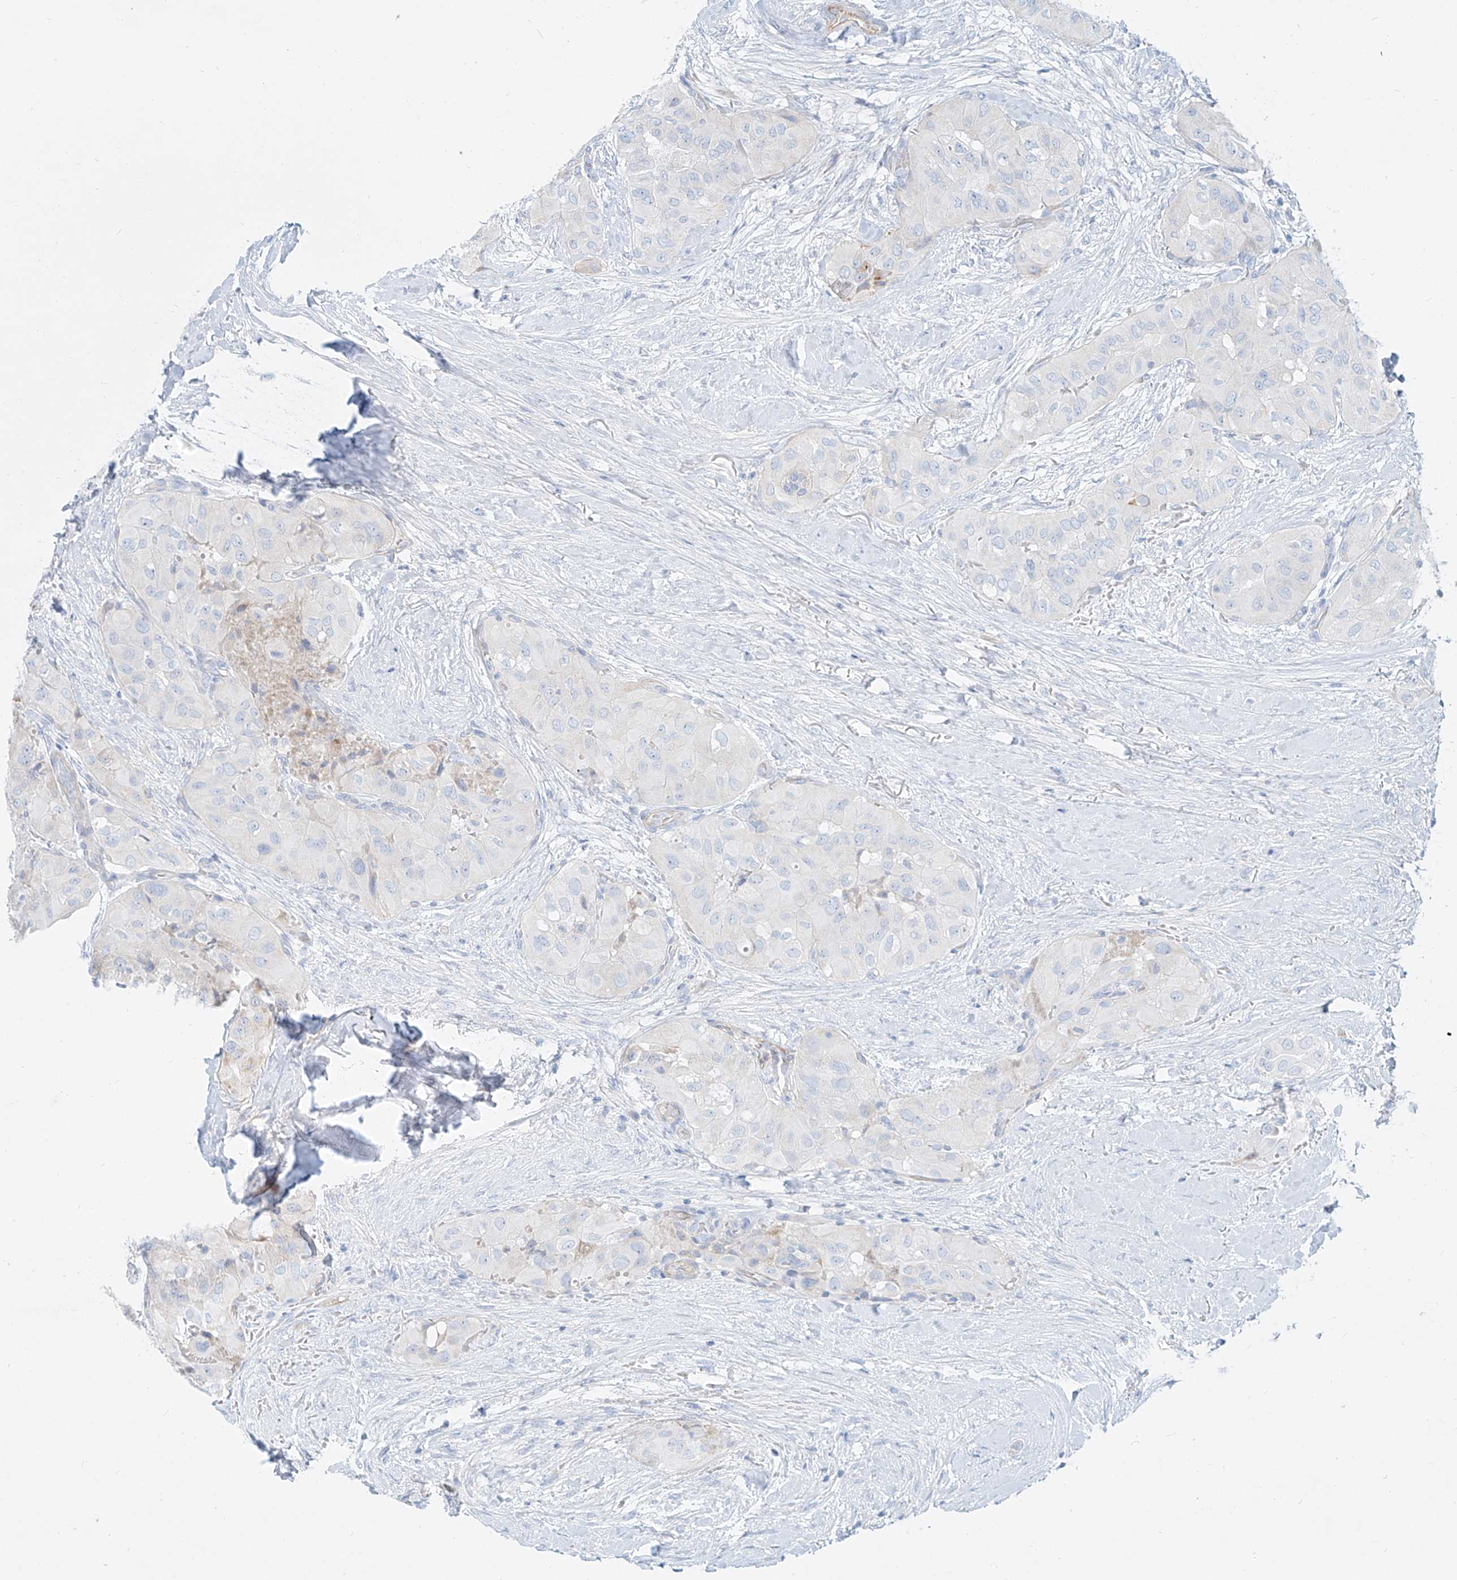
{"staining": {"intensity": "negative", "quantity": "none", "location": "none"}, "tissue": "thyroid cancer", "cell_type": "Tumor cells", "image_type": "cancer", "snomed": [{"axis": "morphology", "description": "Papillary adenocarcinoma, NOS"}, {"axis": "topography", "description": "Thyroid gland"}], "caption": "There is no significant staining in tumor cells of thyroid cancer.", "gene": "AJM1", "patient": {"sex": "female", "age": 59}}